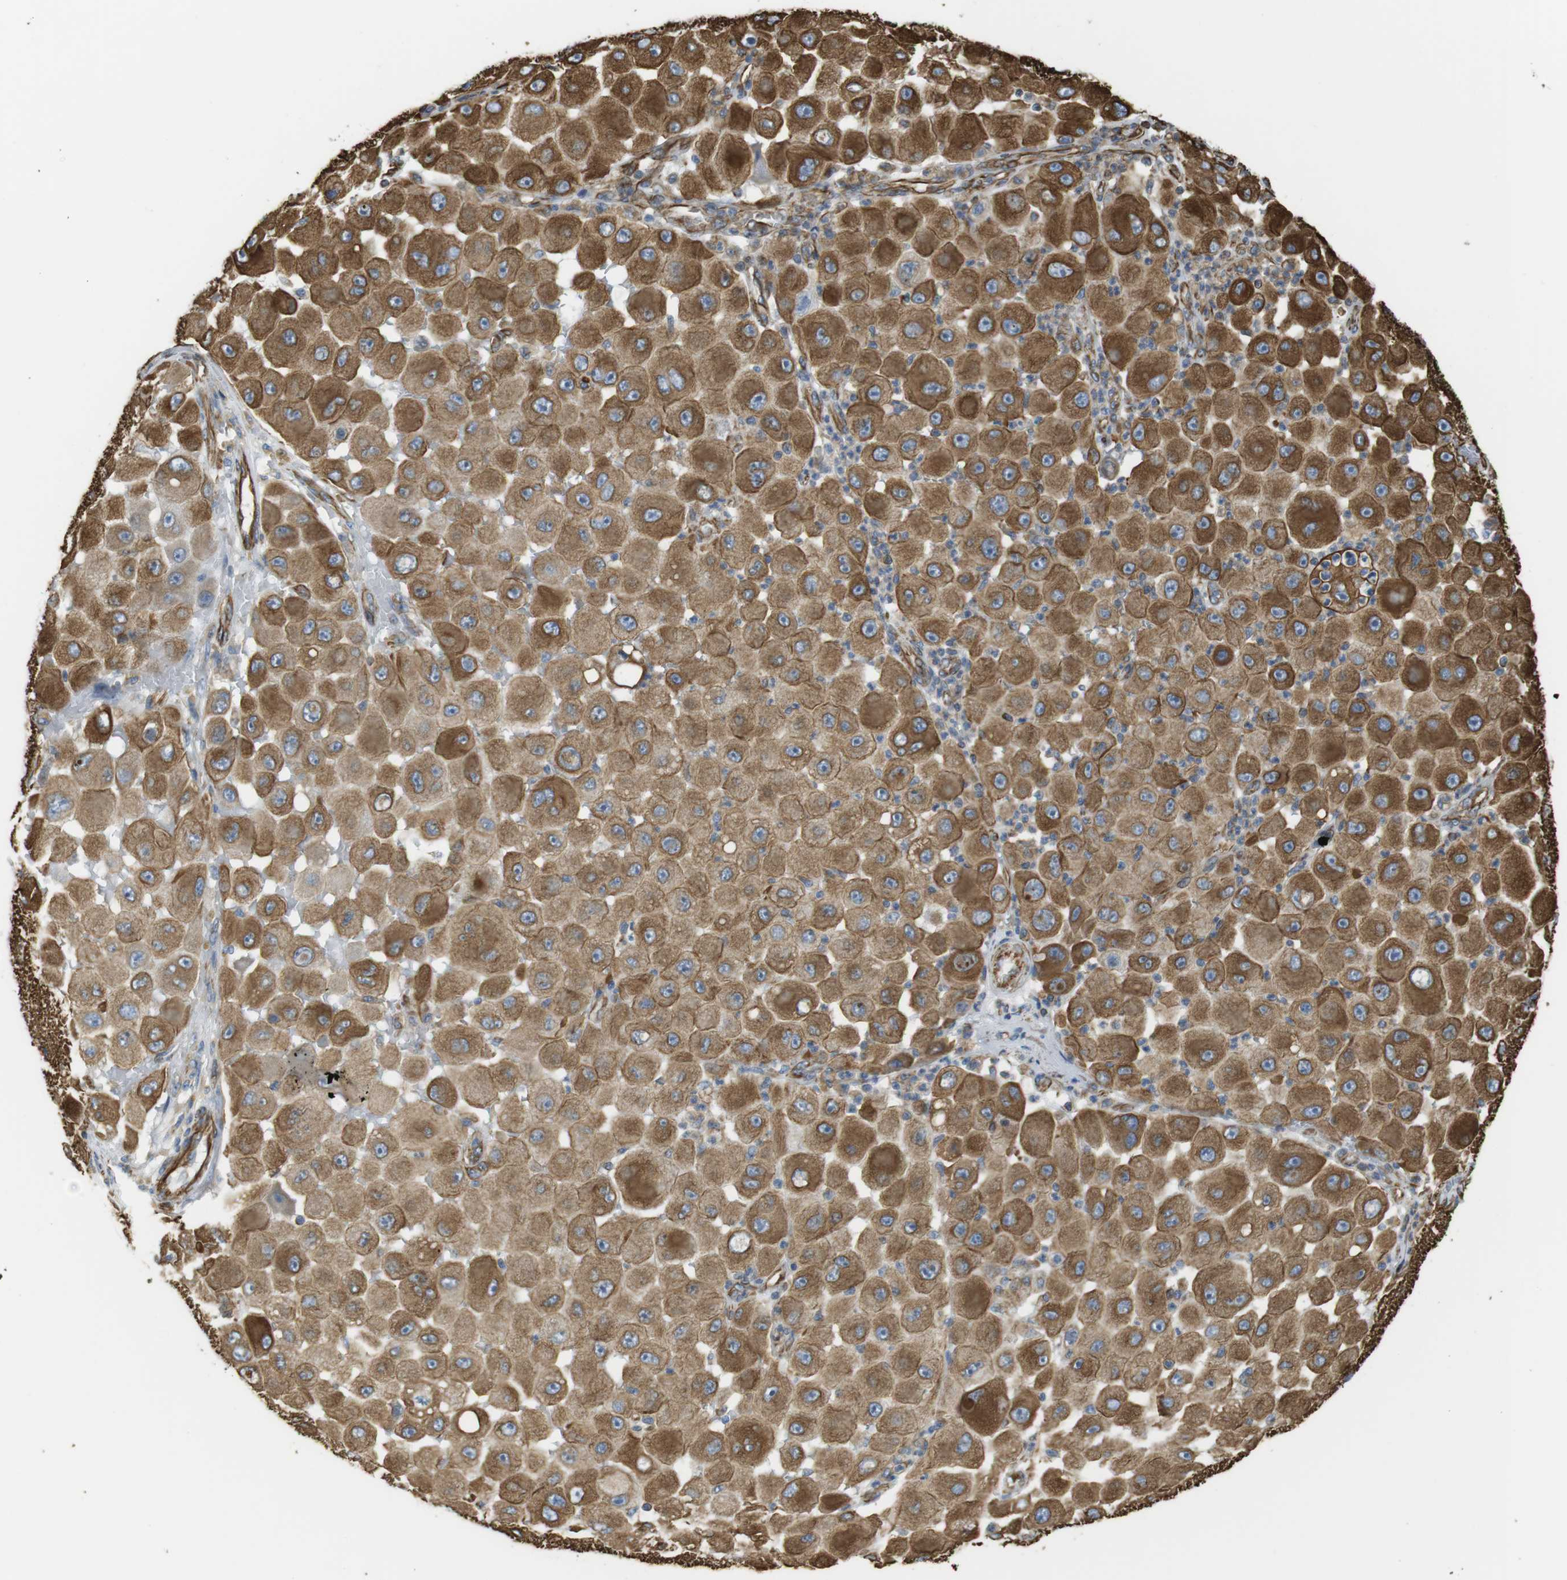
{"staining": {"intensity": "moderate", "quantity": ">75%", "location": "cytoplasmic/membranous"}, "tissue": "melanoma", "cell_type": "Tumor cells", "image_type": "cancer", "snomed": [{"axis": "morphology", "description": "Malignant melanoma, NOS"}, {"axis": "topography", "description": "Skin"}], "caption": "Immunohistochemistry (IHC) of human malignant melanoma reveals medium levels of moderate cytoplasmic/membranous positivity in approximately >75% of tumor cells. (IHC, brightfield microscopy, high magnification).", "gene": "RALGPS1", "patient": {"sex": "female", "age": 81}}